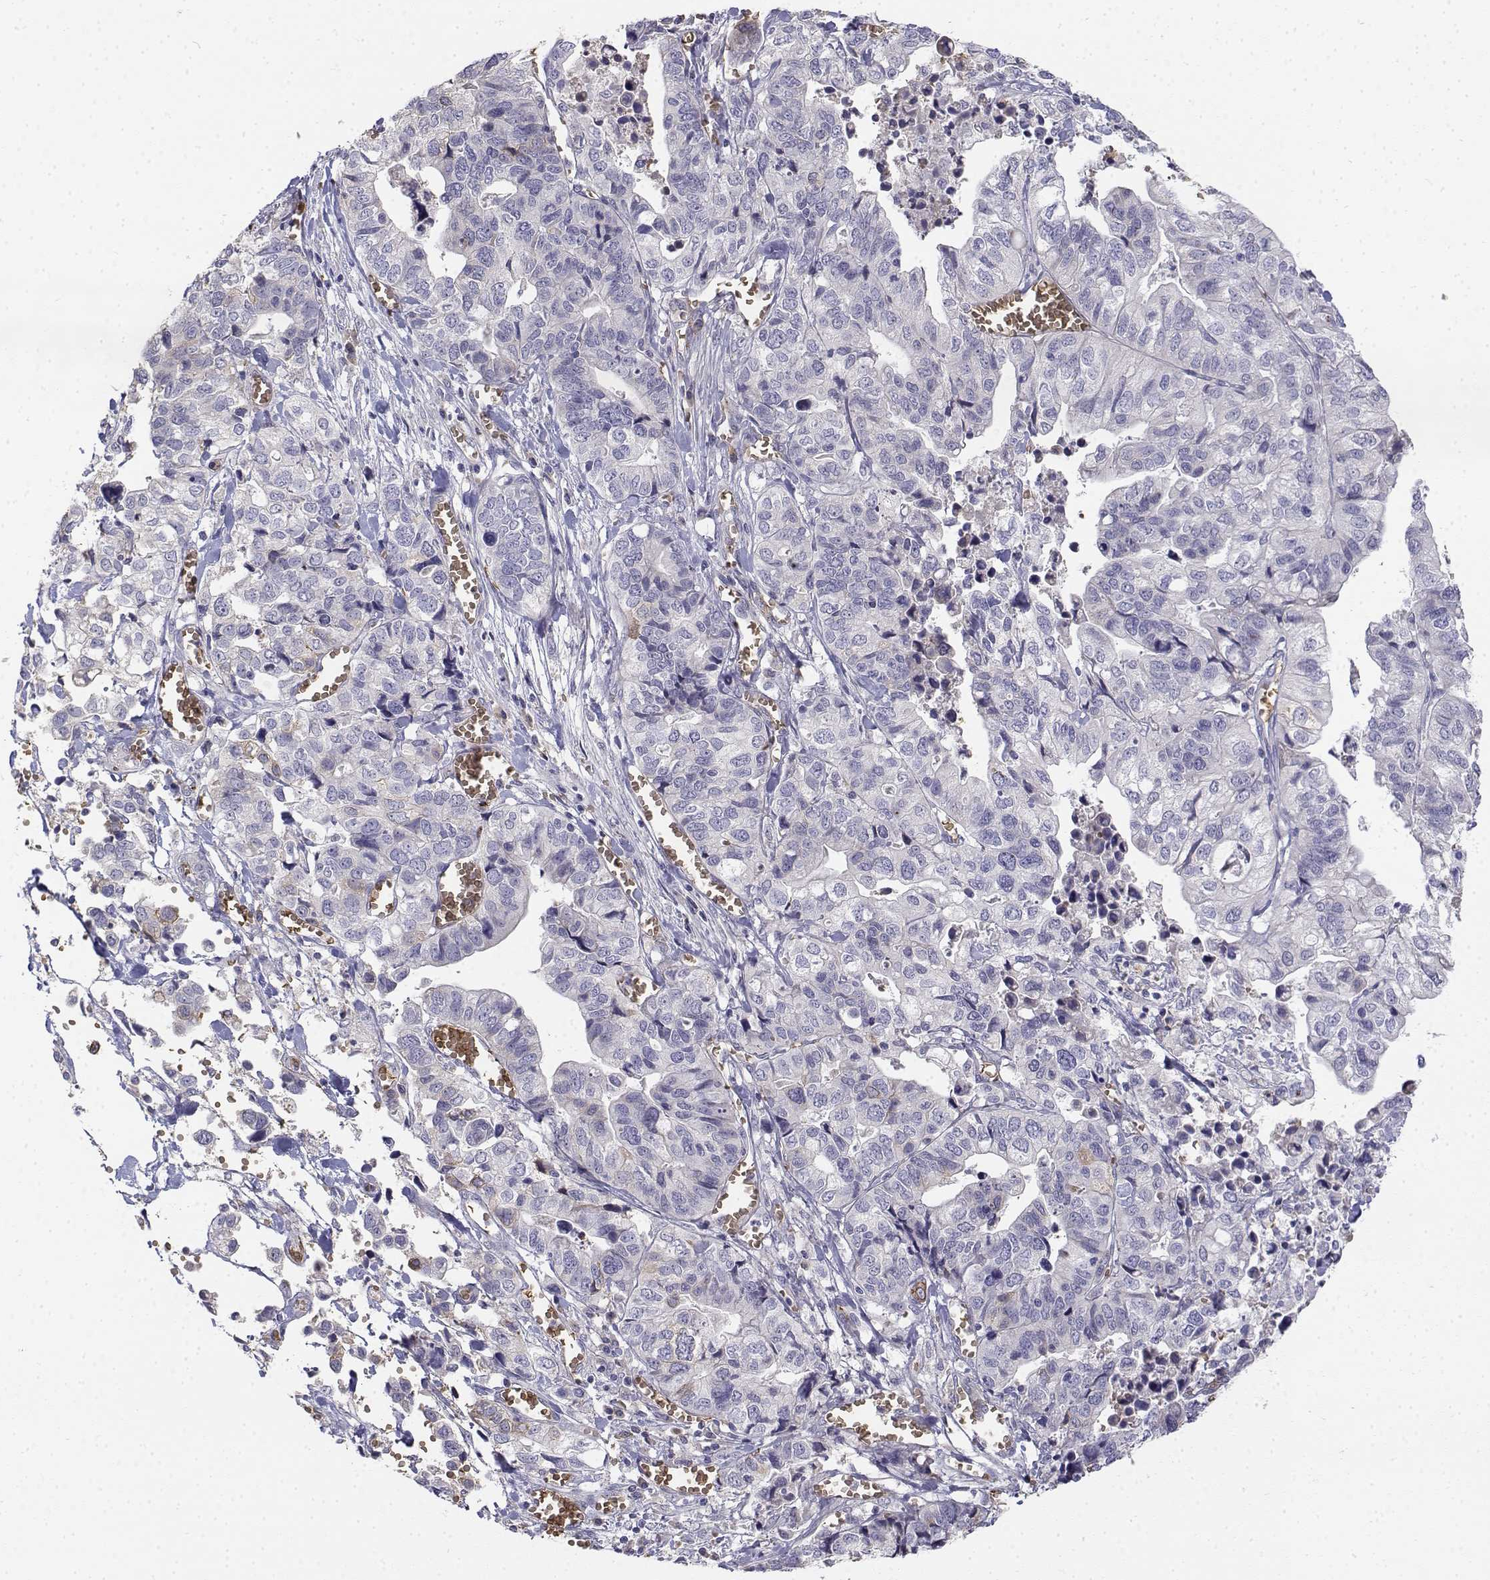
{"staining": {"intensity": "negative", "quantity": "none", "location": "none"}, "tissue": "stomach cancer", "cell_type": "Tumor cells", "image_type": "cancer", "snomed": [{"axis": "morphology", "description": "Adenocarcinoma, NOS"}, {"axis": "topography", "description": "Stomach, upper"}], "caption": "This is a image of immunohistochemistry staining of stomach cancer (adenocarcinoma), which shows no staining in tumor cells. Nuclei are stained in blue.", "gene": "CADM1", "patient": {"sex": "female", "age": 67}}